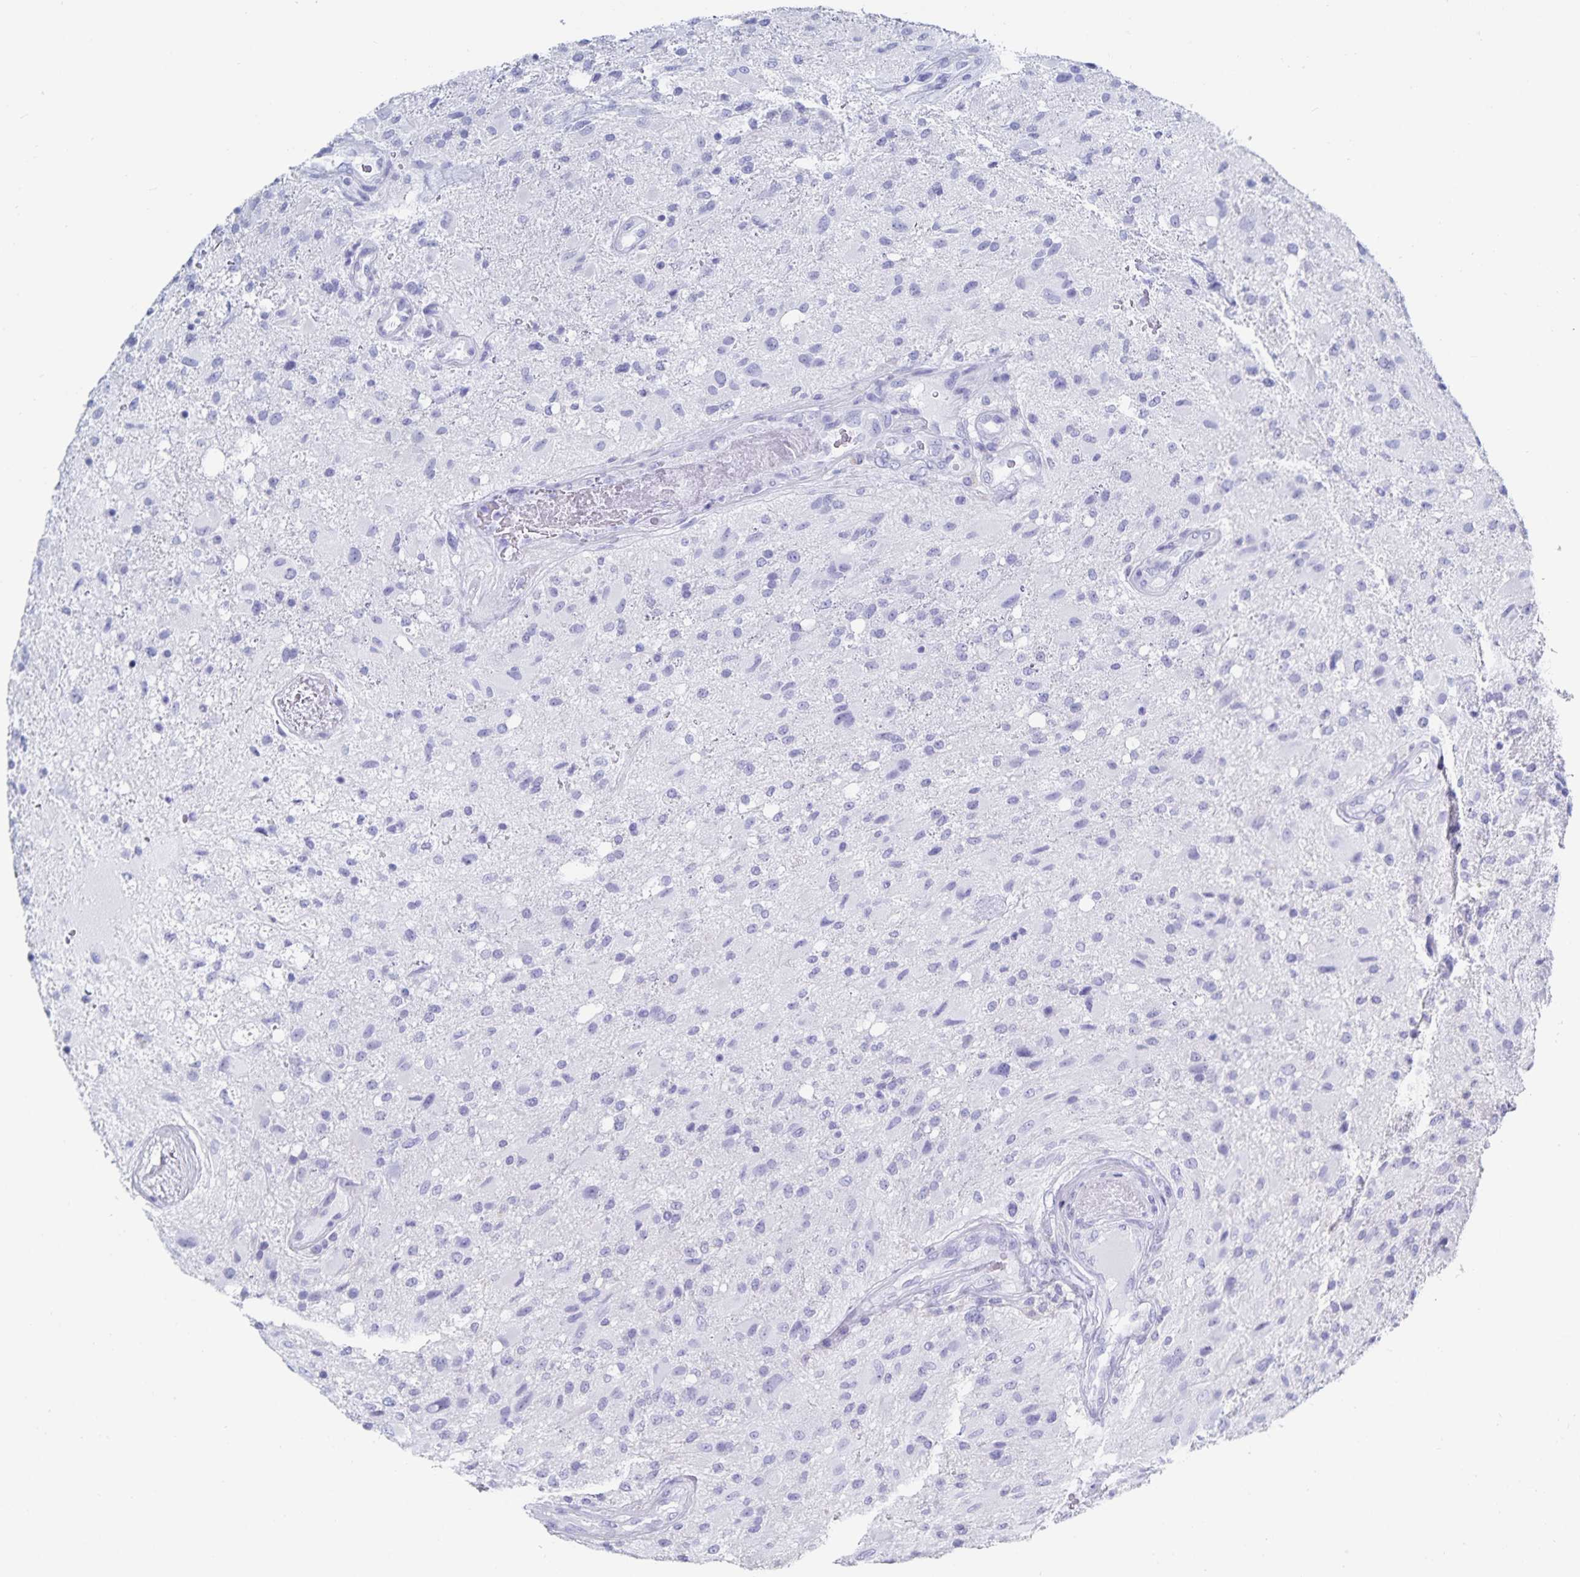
{"staining": {"intensity": "negative", "quantity": "none", "location": "none"}, "tissue": "glioma", "cell_type": "Tumor cells", "image_type": "cancer", "snomed": [{"axis": "morphology", "description": "Glioma, malignant, High grade"}, {"axis": "topography", "description": "Brain"}], "caption": "Immunohistochemistry micrograph of human glioma stained for a protein (brown), which displays no positivity in tumor cells.", "gene": "C19orf73", "patient": {"sex": "male", "age": 53}}